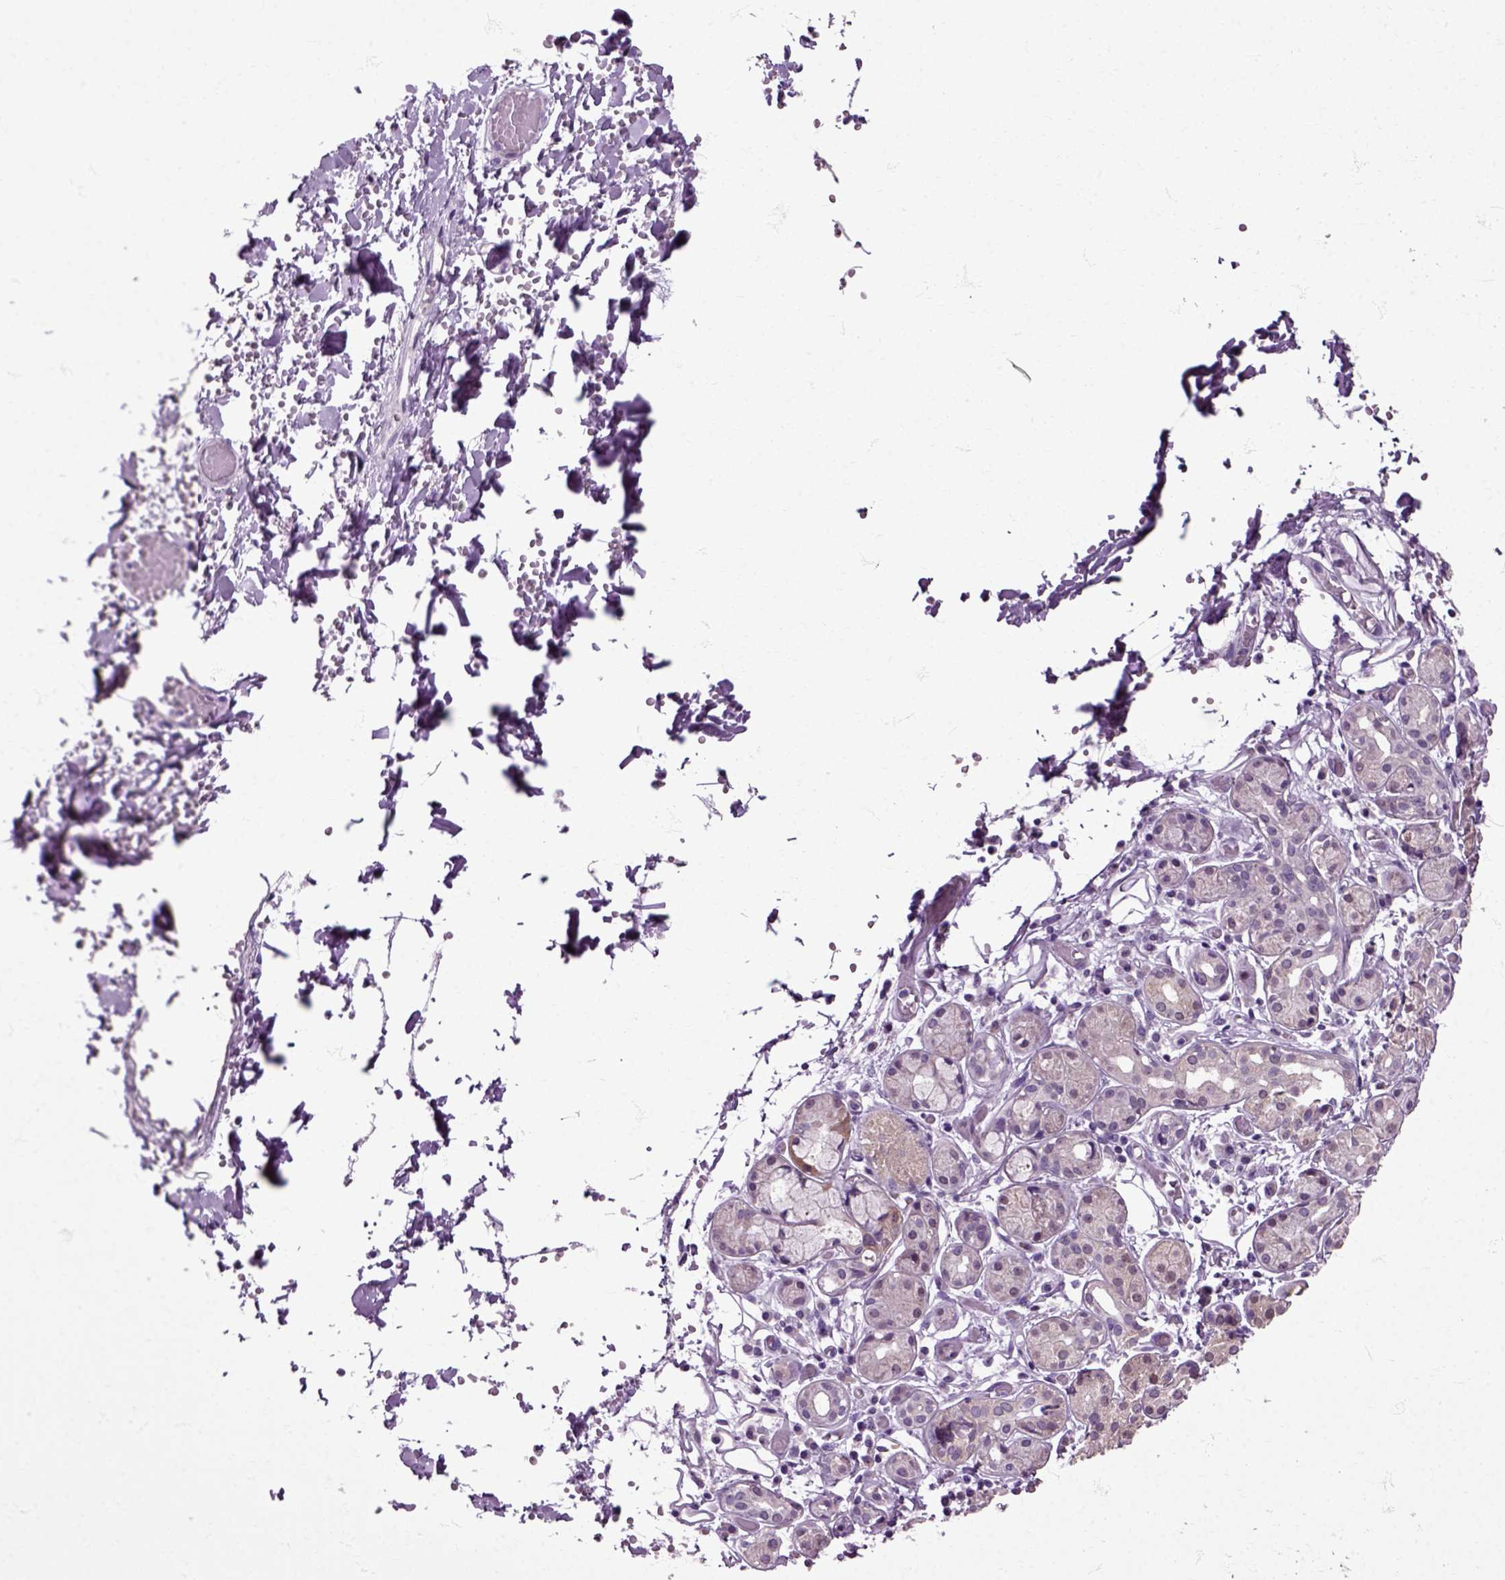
{"staining": {"intensity": "weak", "quantity": "<25%", "location": "cytoplasmic/membranous"}, "tissue": "salivary gland", "cell_type": "Glandular cells", "image_type": "normal", "snomed": [{"axis": "morphology", "description": "Normal tissue, NOS"}, {"axis": "topography", "description": "Salivary gland"}, {"axis": "topography", "description": "Peripheral nerve tissue"}], "caption": "The photomicrograph reveals no staining of glandular cells in benign salivary gland.", "gene": "HSPA2", "patient": {"sex": "male", "age": 71}}